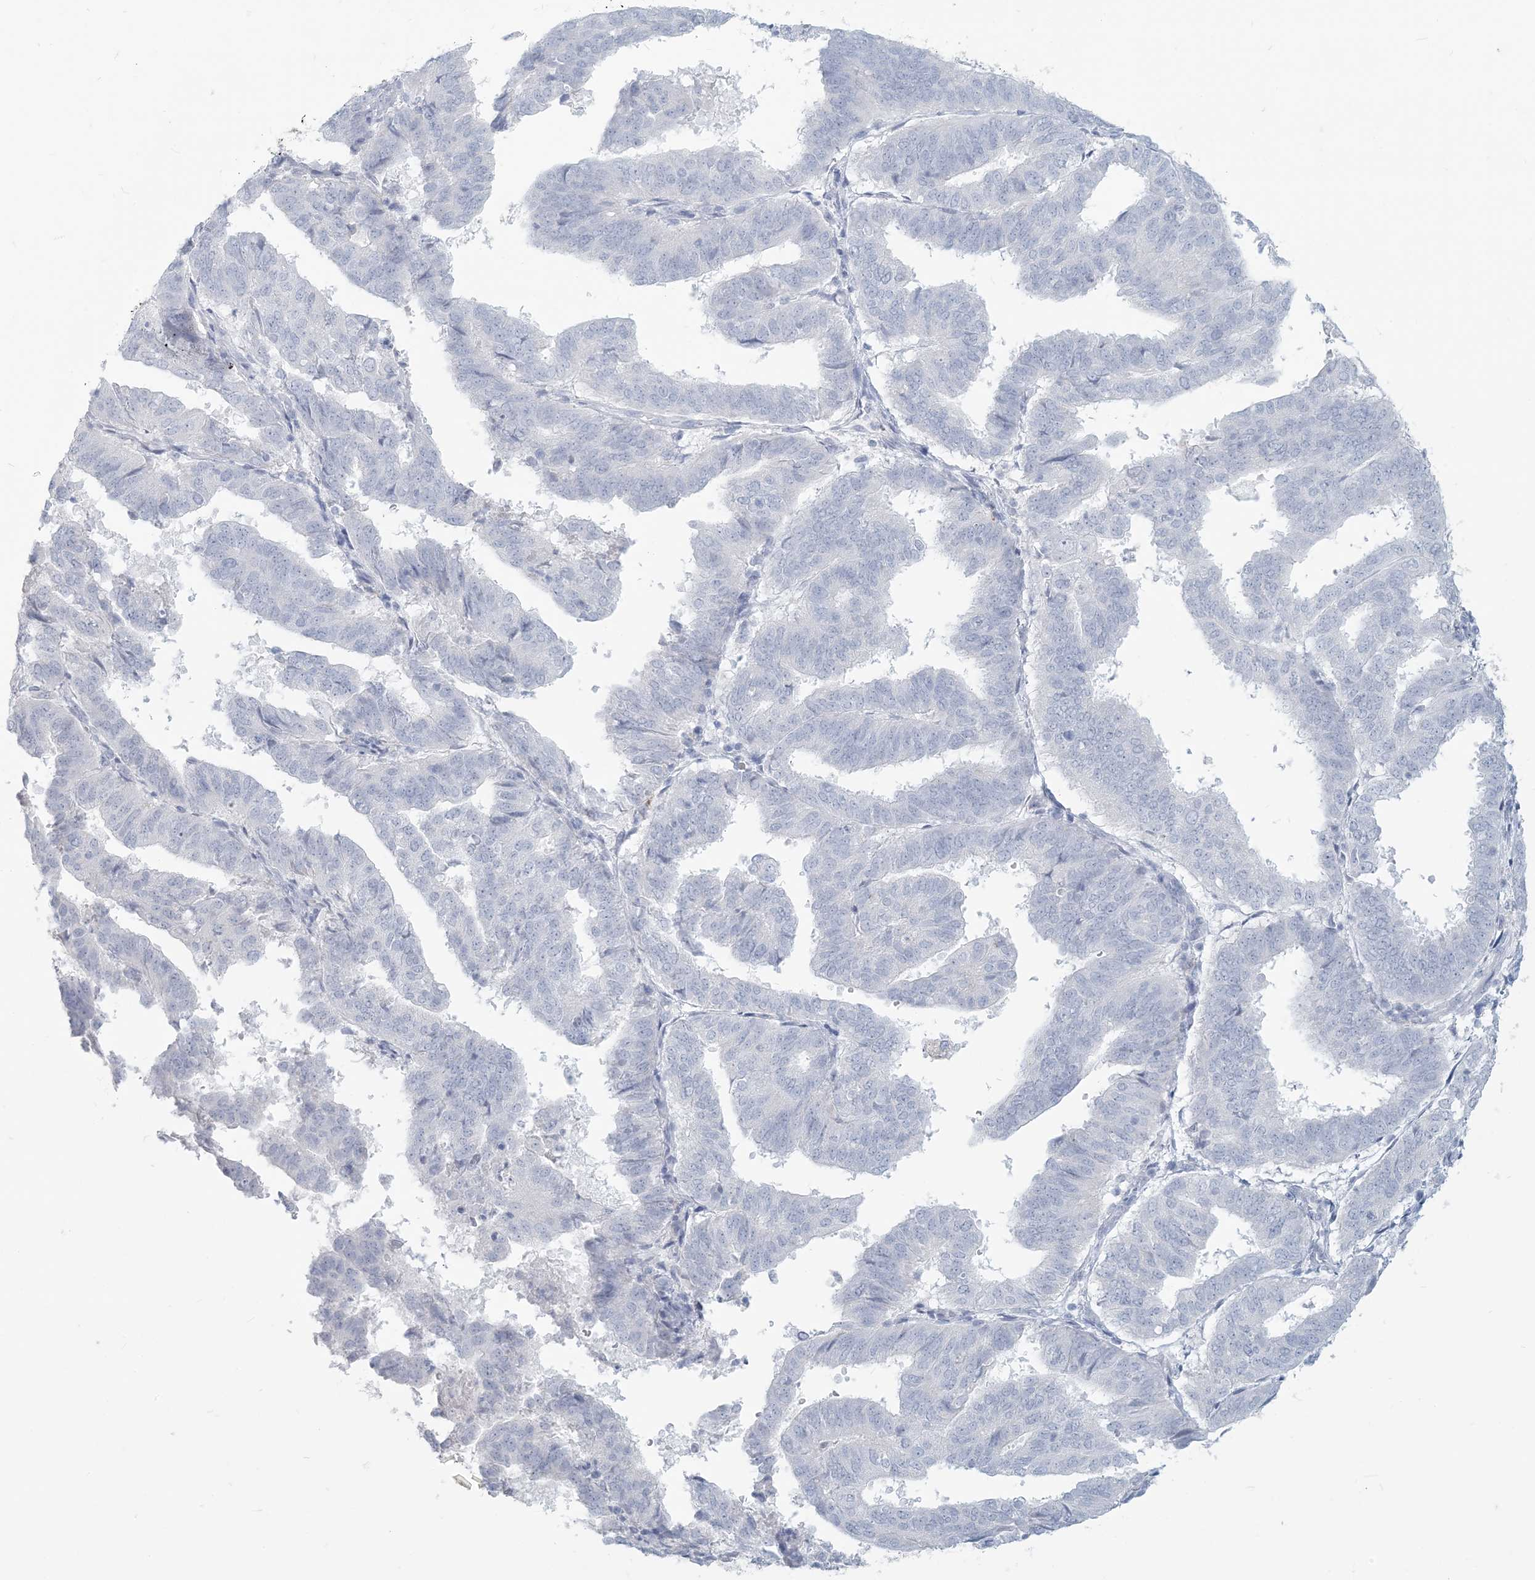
{"staining": {"intensity": "negative", "quantity": "none", "location": "none"}, "tissue": "endometrial cancer", "cell_type": "Tumor cells", "image_type": "cancer", "snomed": [{"axis": "morphology", "description": "Adenocarcinoma, NOS"}, {"axis": "topography", "description": "Uterus"}], "caption": "Tumor cells show no significant expression in adenocarcinoma (endometrial). (Immunohistochemistry, brightfield microscopy, high magnification).", "gene": "HLA-DRB1", "patient": {"sex": "female", "age": 77}}